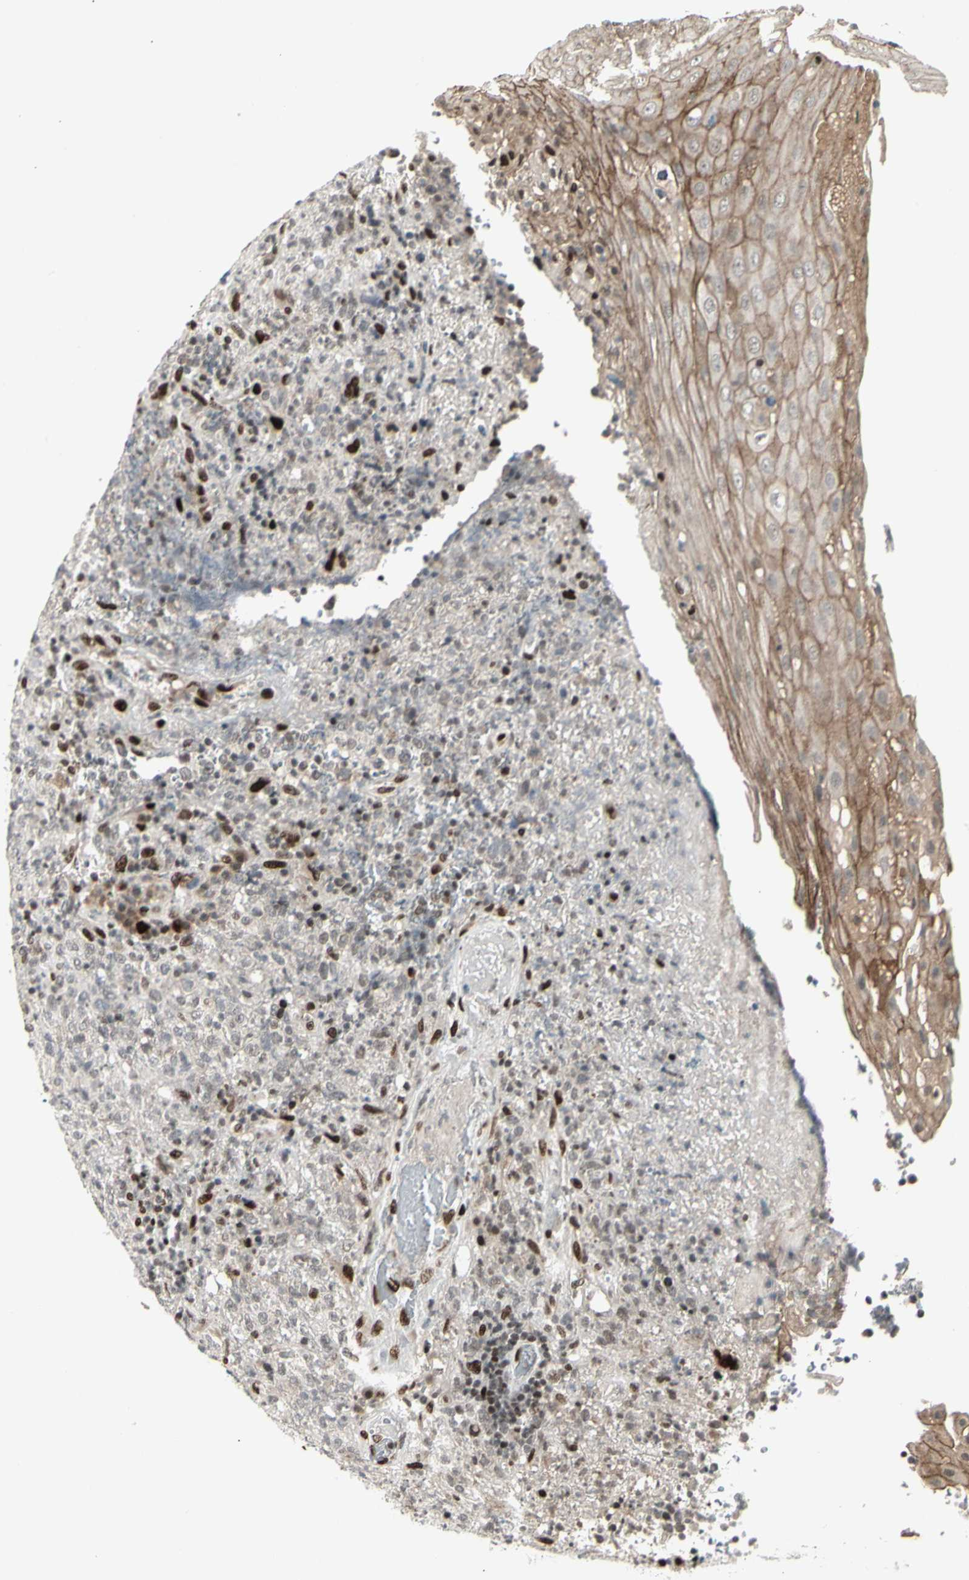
{"staining": {"intensity": "strong", "quantity": "<25%", "location": "nuclear"}, "tissue": "lymphoma", "cell_type": "Tumor cells", "image_type": "cancer", "snomed": [{"axis": "morphology", "description": "Malignant lymphoma, non-Hodgkin's type, High grade"}, {"axis": "topography", "description": "Tonsil"}], "caption": "This photomicrograph displays immunohistochemistry staining of malignant lymphoma, non-Hodgkin's type (high-grade), with medium strong nuclear expression in approximately <25% of tumor cells.", "gene": "FOXJ2", "patient": {"sex": "female", "age": 36}}